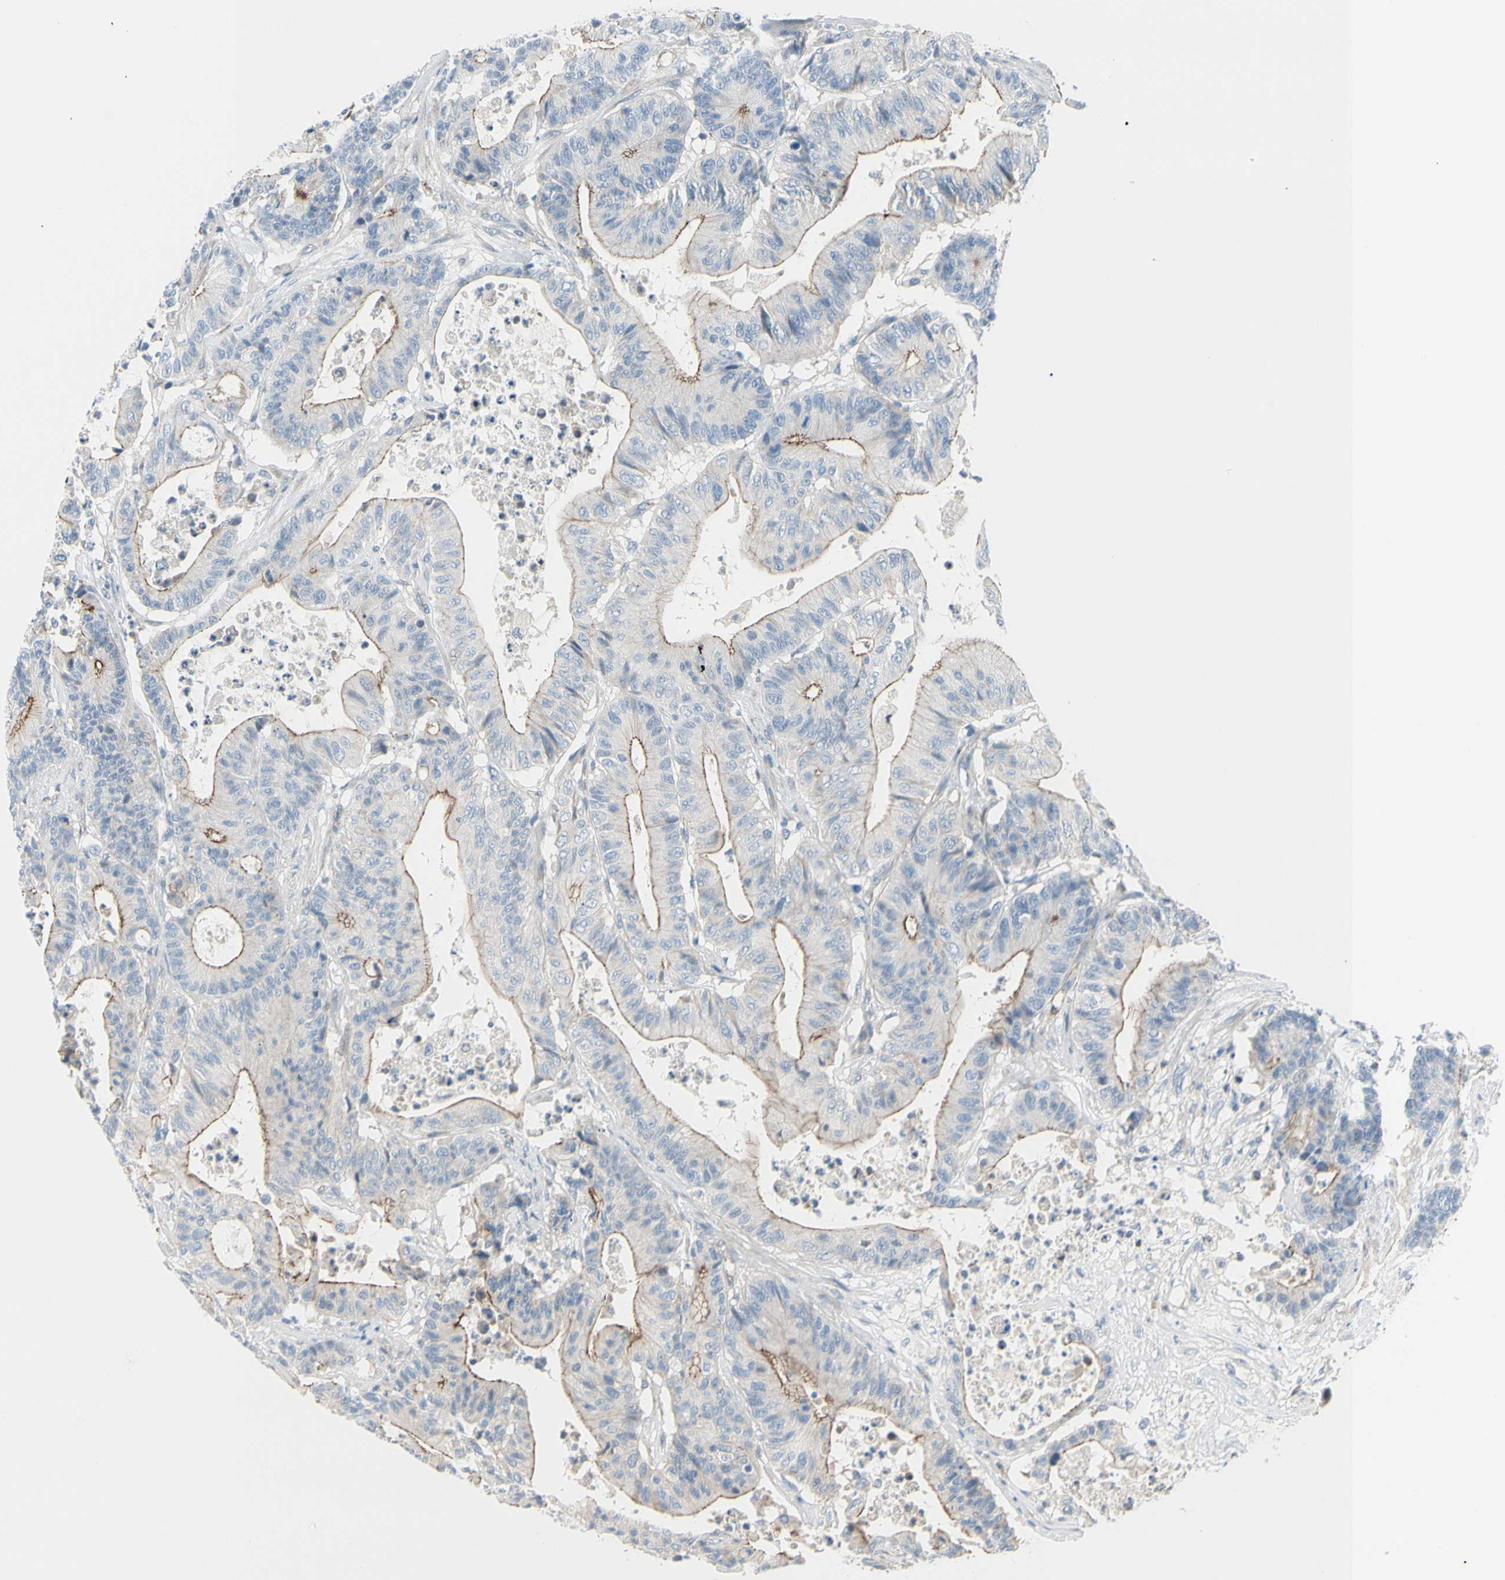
{"staining": {"intensity": "moderate", "quantity": "25%-75%", "location": "cytoplasmic/membranous"}, "tissue": "colorectal cancer", "cell_type": "Tumor cells", "image_type": "cancer", "snomed": [{"axis": "morphology", "description": "Adenocarcinoma, NOS"}, {"axis": "topography", "description": "Colon"}], "caption": "A high-resolution photomicrograph shows immunohistochemistry staining of colorectal cancer (adenocarcinoma), which reveals moderate cytoplasmic/membranous staining in about 25%-75% of tumor cells.", "gene": "TJP1", "patient": {"sex": "female", "age": 84}}